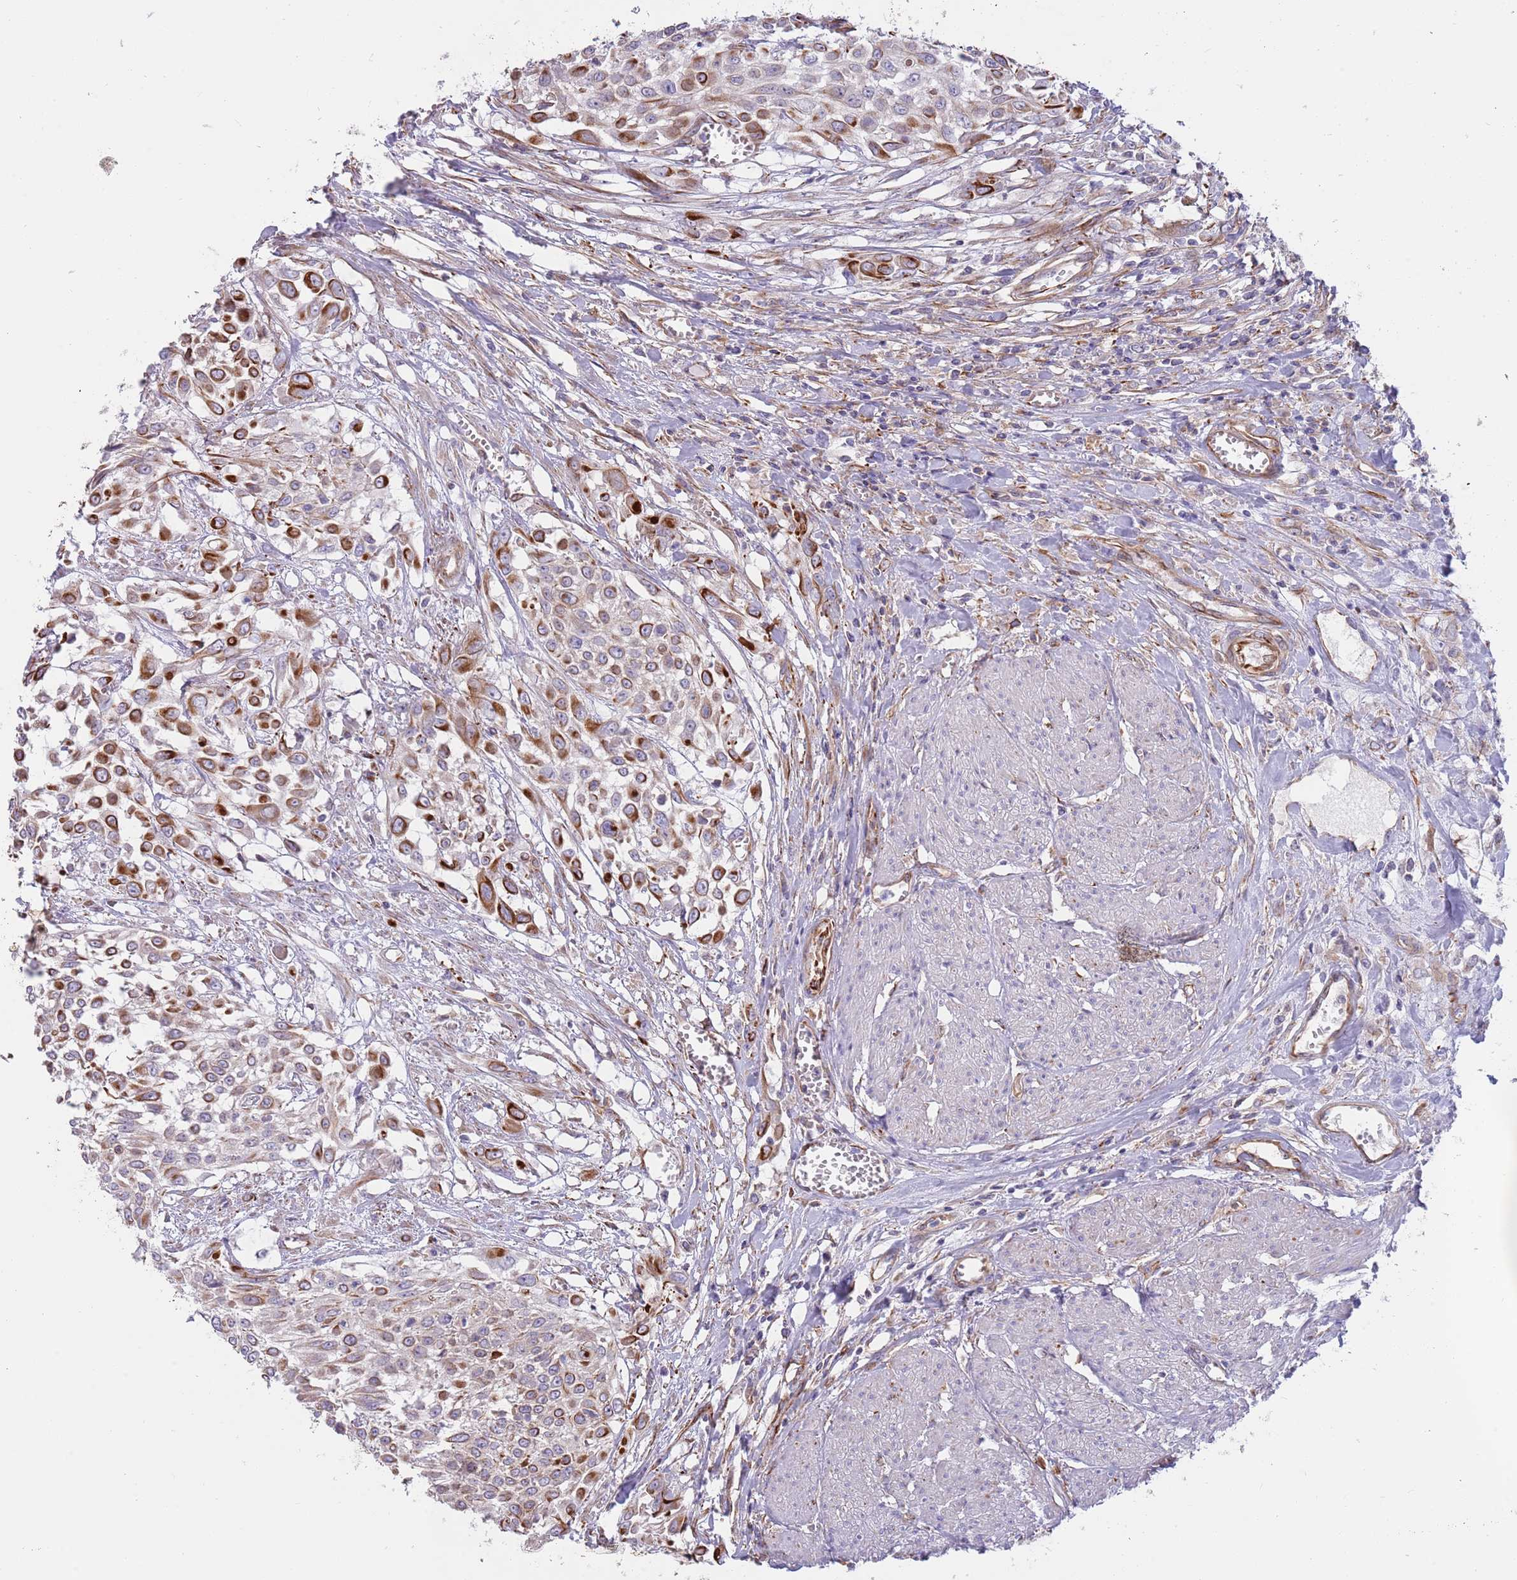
{"staining": {"intensity": "strong", "quantity": "25%-75%", "location": "cytoplasmic/membranous"}, "tissue": "urothelial cancer", "cell_type": "Tumor cells", "image_type": "cancer", "snomed": [{"axis": "morphology", "description": "Urothelial carcinoma, High grade"}, {"axis": "topography", "description": "Urinary bladder"}], "caption": "Strong cytoplasmic/membranous expression is appreciated in approximately 25%-75% of tumor cells in urothelial cancer. Immunohistochemistry (ihc) stains the protein in brown and the nuclei are stained blue.", "gene": "MOGAT1", "patient": {"sex": "male", "age": 57}}